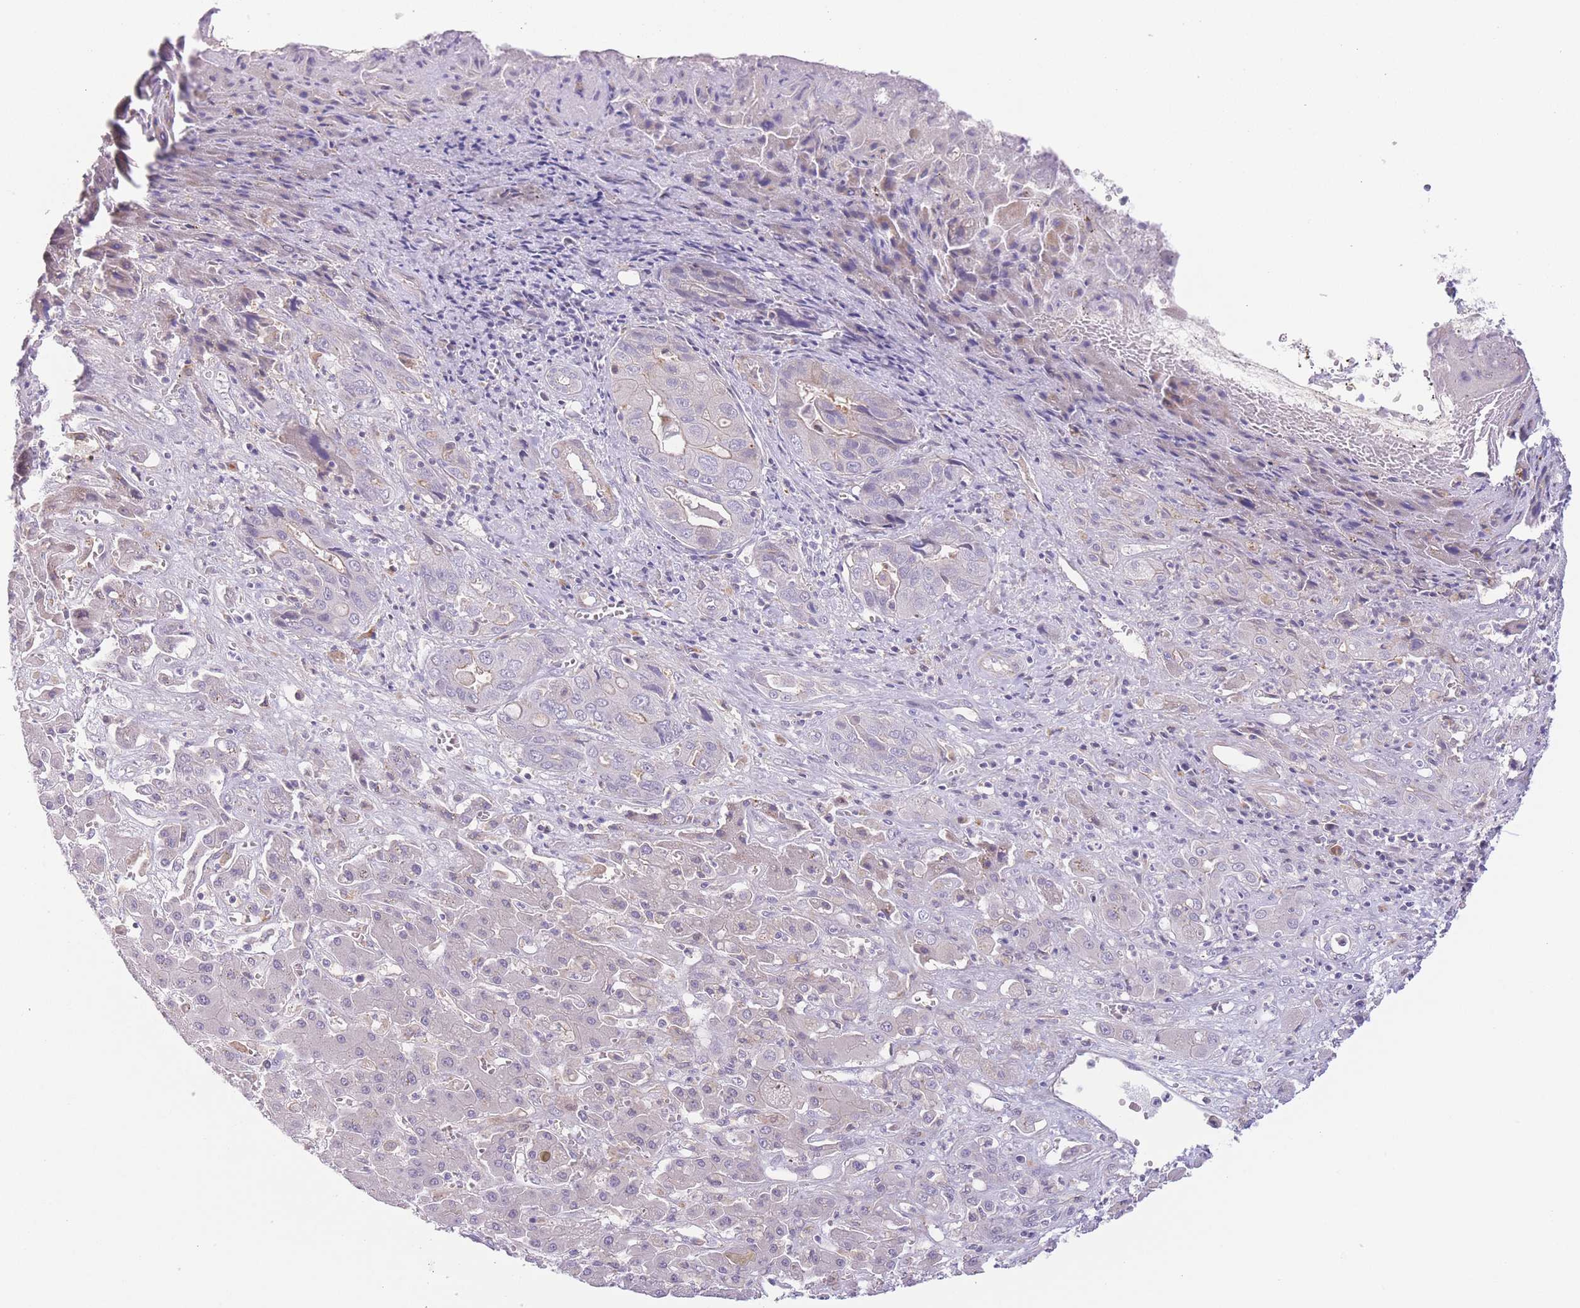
{"staining": {"intensity": "negative", "quantity": "none", "location": "none"}, "tissue": "liver cancer", "cell_type": "Tumor cells", "image_type": "cancer", "snomed": [{"axis": "morphology", "description": "Cholangiocarcinoma"}, {"axis": "topography", "description": "Liver"}], "caption": "There is no significant expression in tumor cells of liver cancer. (DAB (3,3'-diaminobenzidine) IHC, high magnification).", "gene": "C9orf152", "patient": {"sex": "male", "age": 67}}